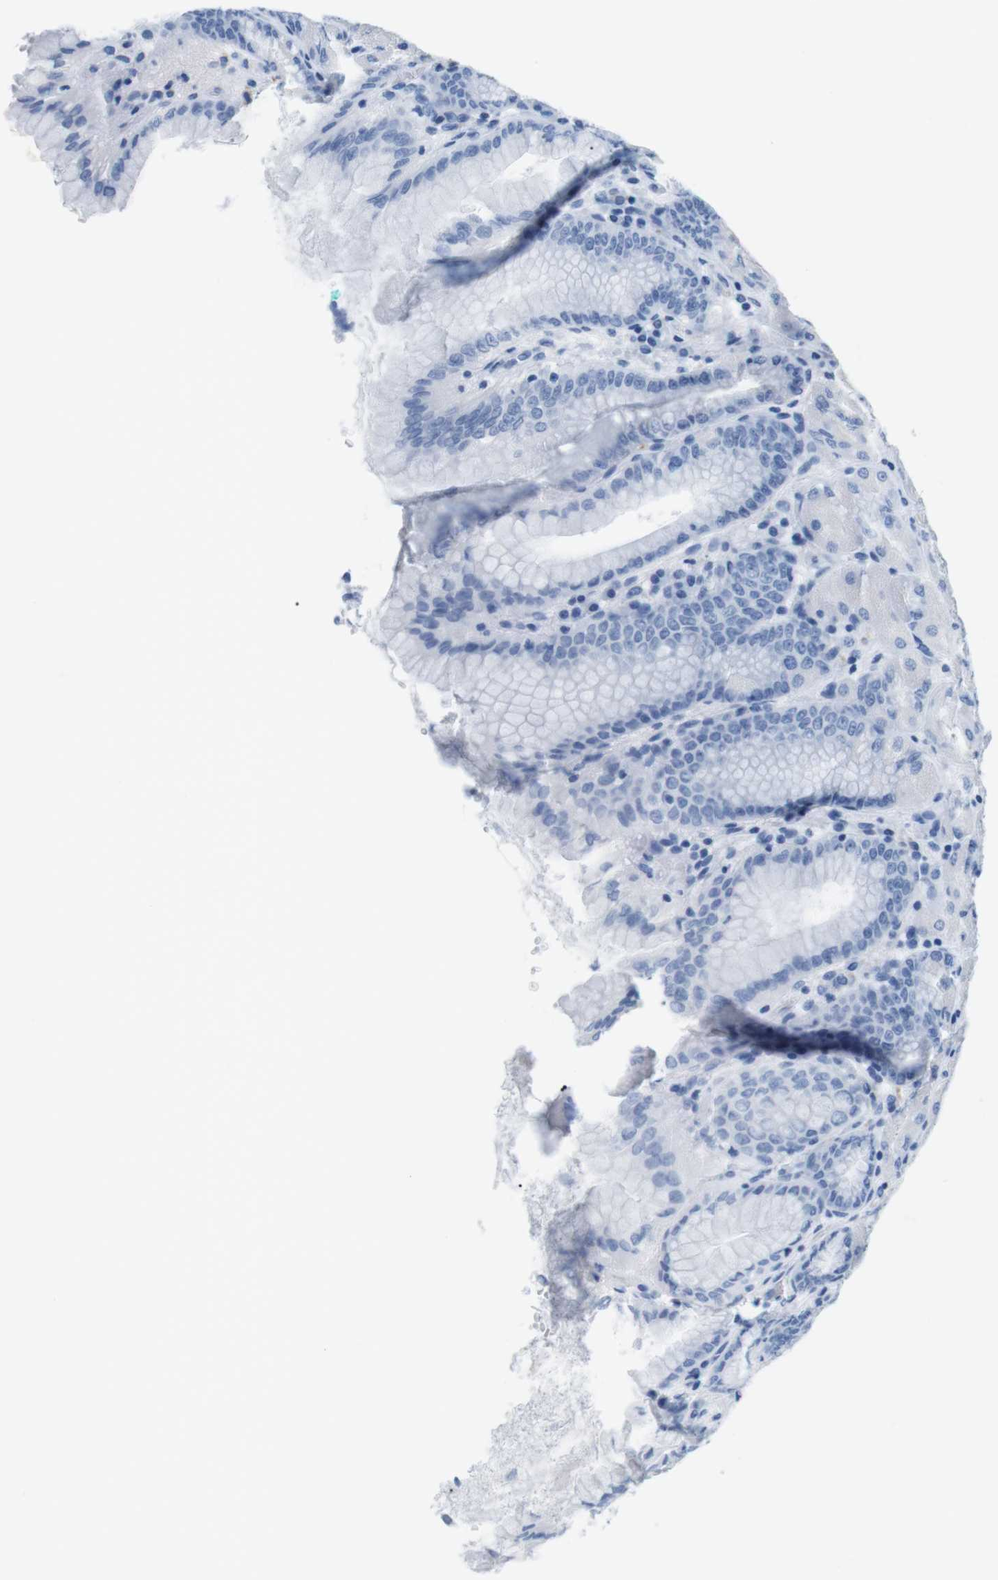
{"staining": {"intensity": "negative", "quantity": "none", "location": "none"}, "tissue": "stomach", "cell_type": "Glandular cells", "image_type": "normal", "snomed": [{"axis": "morphology", "description": "Normal tissue, NOS"}, {"axis": "topography", "description": "Stomach, upper"}], "caption": "This is a photomicrograph of IHC staining of benign stomach, which shows no positivity in glandular cells.", "gene": "FCGRT", "patient": {"sex": "female", "age": 56}}